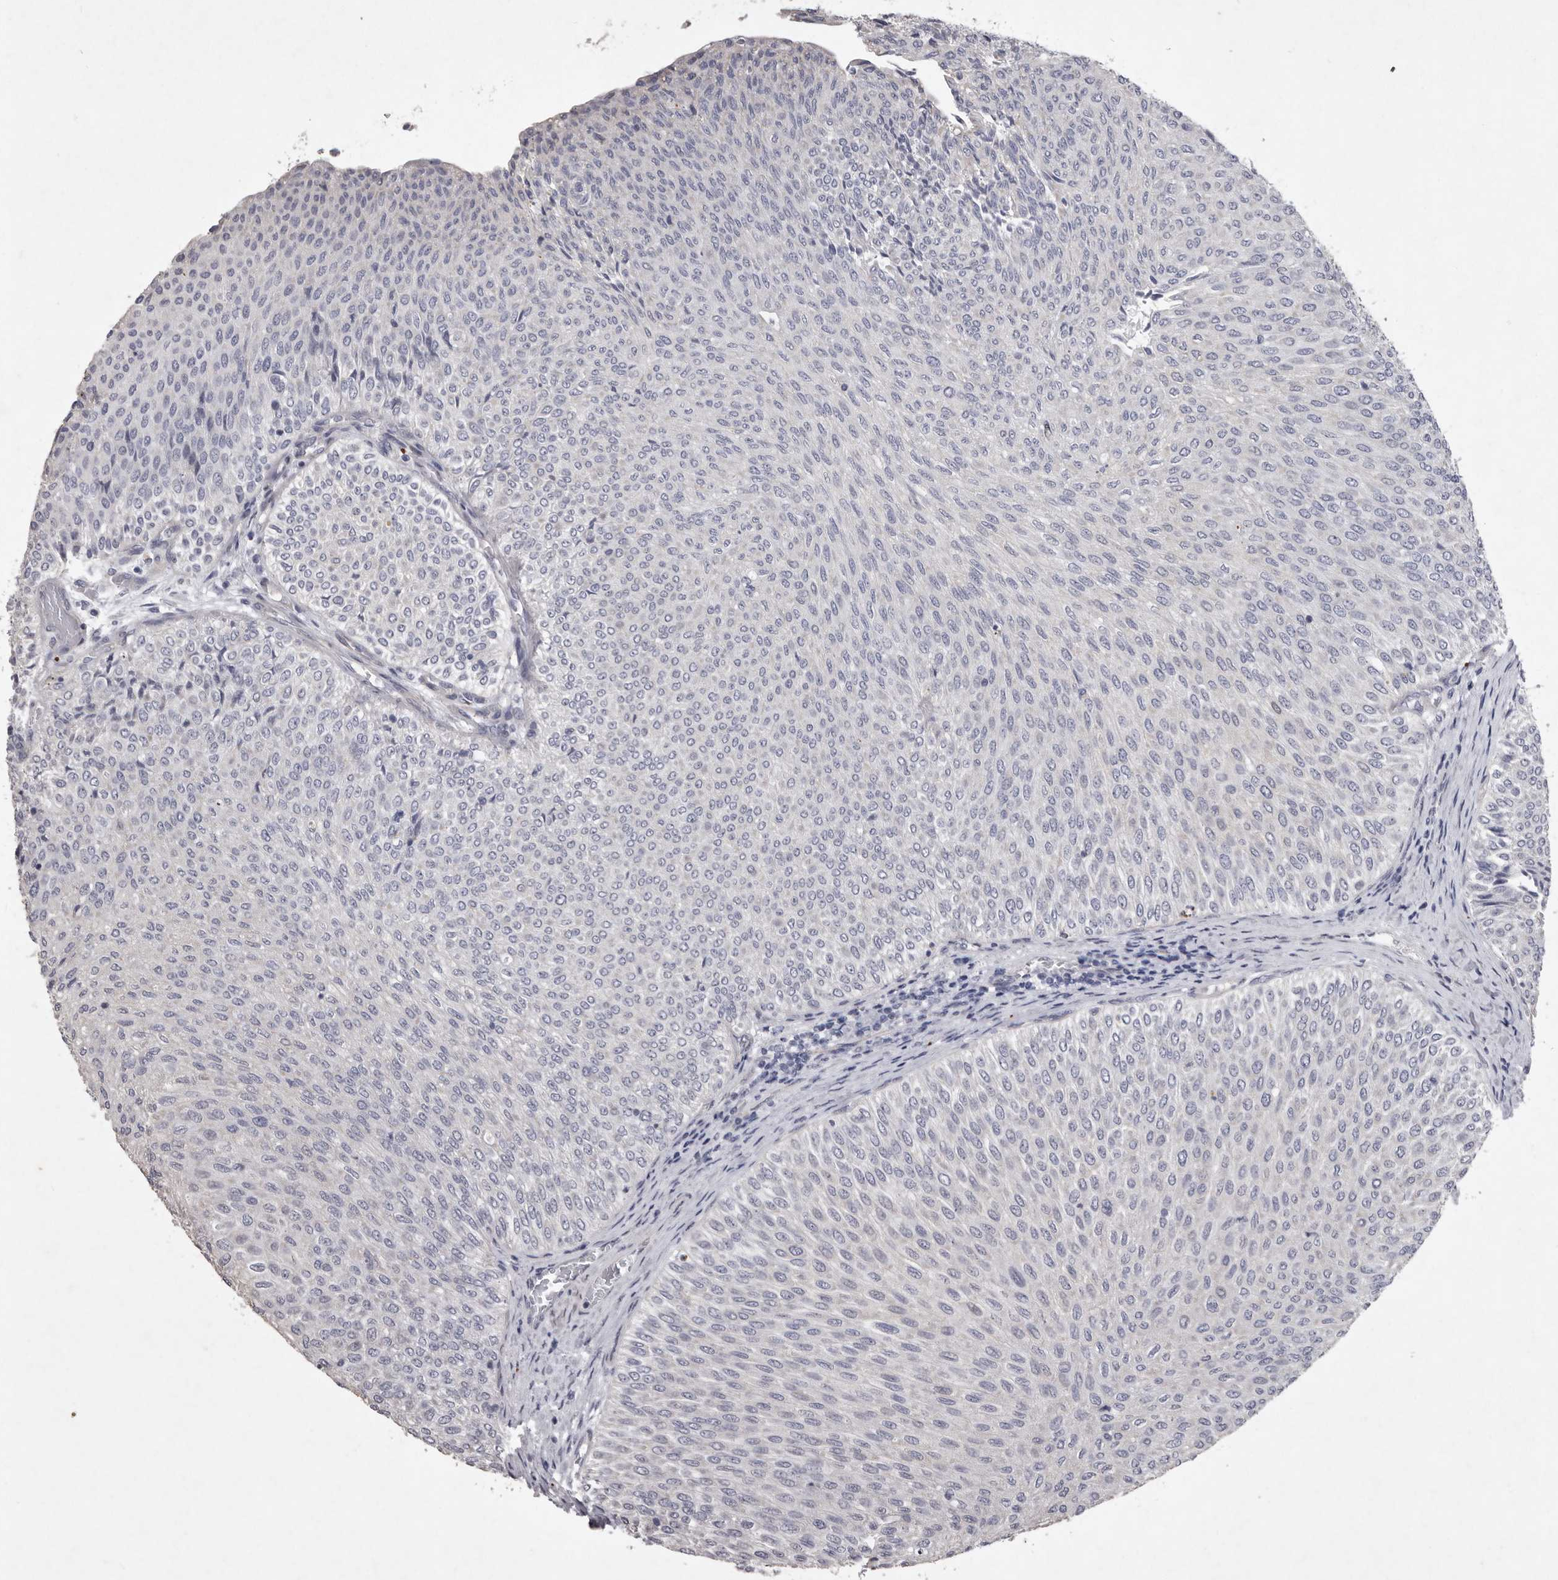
{"staining": {"intensity": "negative", "quantity": "none", "location": "none"}, "tissue": "urothelial cancer", "cell_type": "Tumor cells", "image_type": "cancer", "snomed": [{"axis": "morphology", "description": "Urothelial carcinoma, Low grade"}, {"axis": "topography", "description": "Urinary bladder"}], "caption": "A high-resolution micrograph shows immunohistochemistry (IHC) staining of urothelial cancer, which shows no significant positivity in tumor cells. (Immunohistochemistry (ihc), brightfield microscopy, high magnification).", "gene": "NKAIN4", "patient": {"sex": "male", "age": 78}}